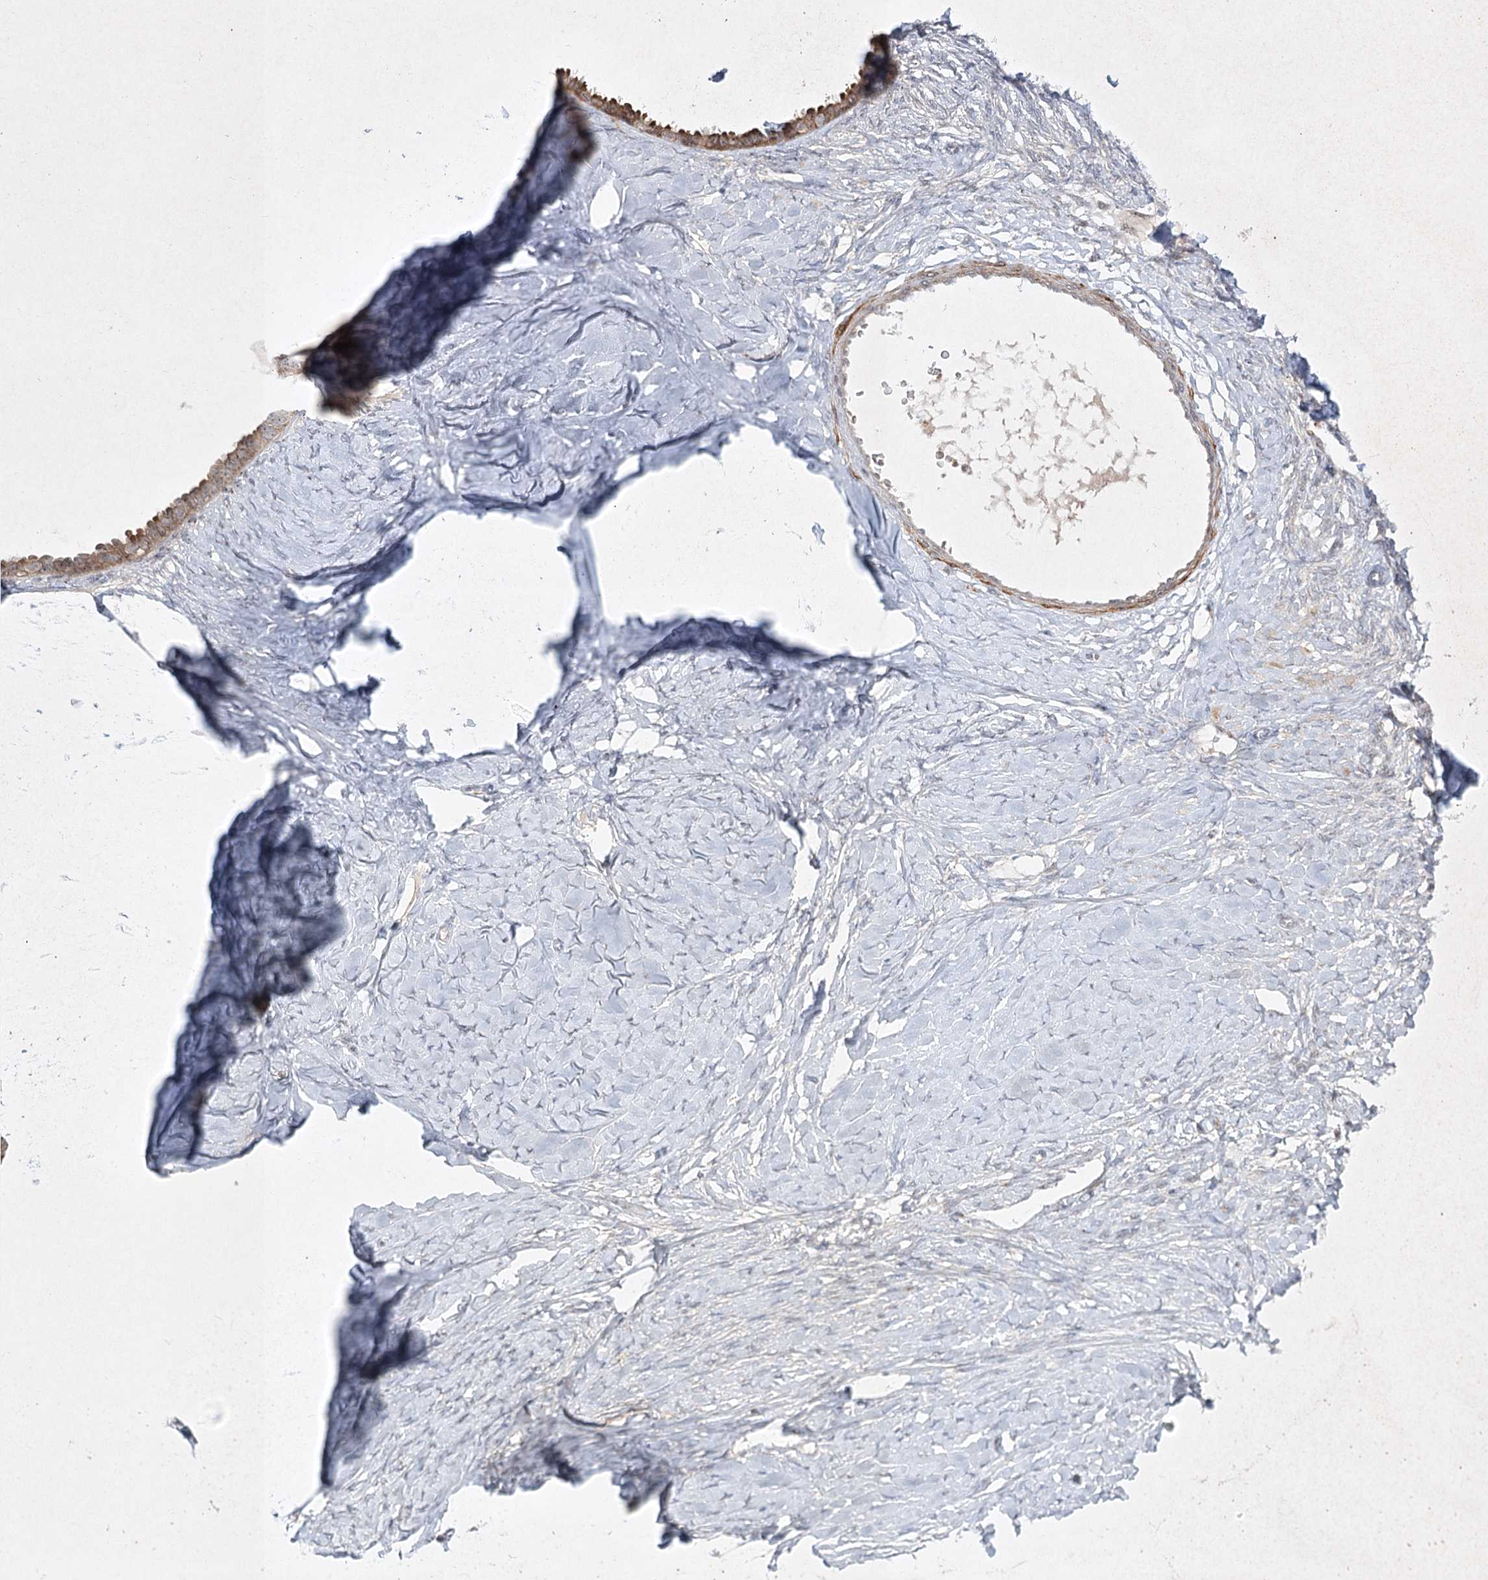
{"staining": {"intensity": "moderate", "quantity": ">75%", "location": "cytoplasmic/membranous"}, "tissue": "ovarian cancer", "cell_type": "Tumor cells", "image_type": "cancer", "snomed": [{"axis": "morphology", "description": "Cystadenocarcinoma, serous, NOS"}, {"axis": "topography", "description": "Ovary"}], "caption": "Ovarian cancer stained for a protein exhibits moderate cytoplasmic/membranous positivity in tumor cells. Immunohistochemistry (ihc) stains the protein of interest in brown and the nuclei are stained blue.", "gene": "SH2D3A", "patient": {"sex": "female", "age": 79}}